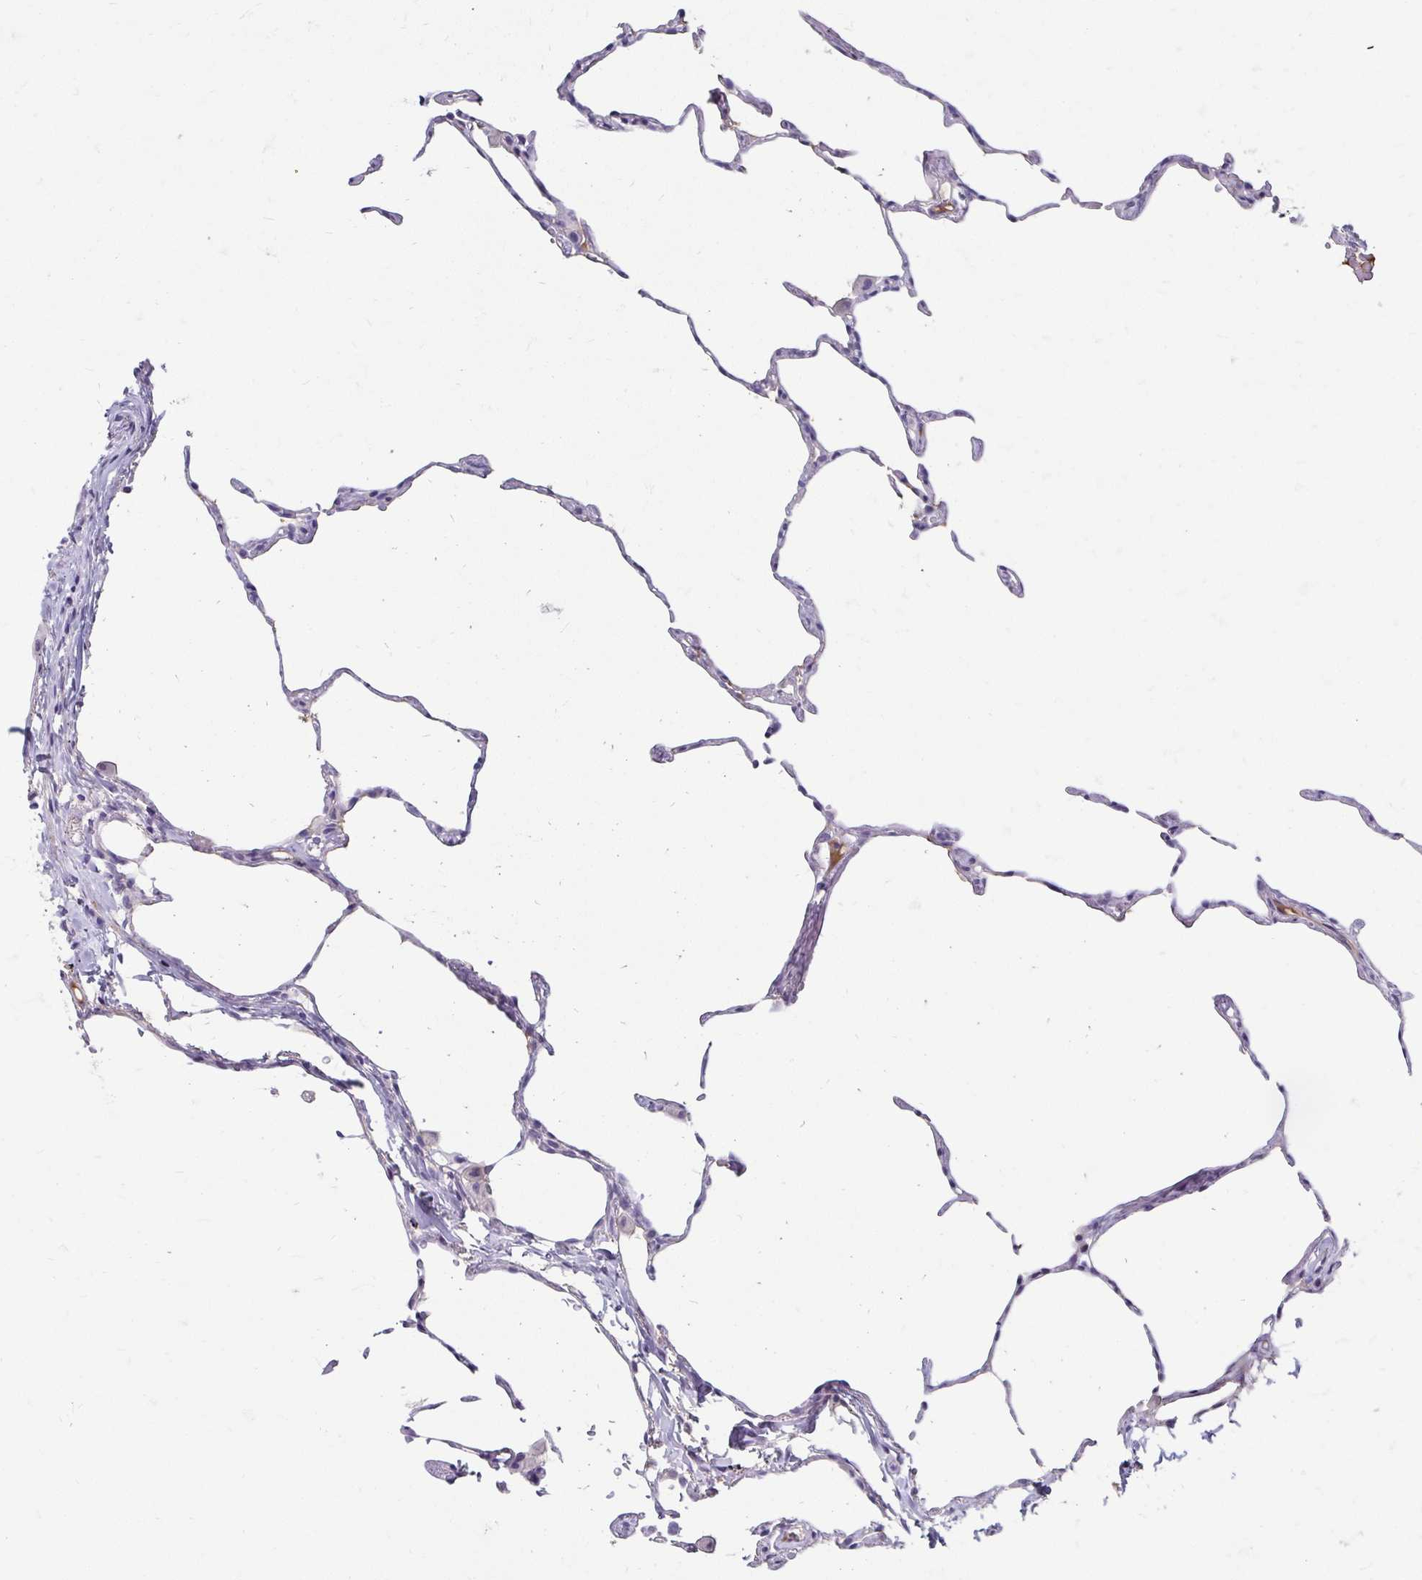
{"staining": {"intensity": "negative", "quantity": "none", "location": "none"}, "tissue": "lung", "cell_type": "Alveolar cells", "image_type": "normal", "snomed": [{"axis": "morphology", "description": "Normal tissue, NOS"}, {"axis": "topography", "description": "Lung"}], "caption": "Histopathology image shows no significant protein staining in alveolar cells of benign lung. (Stains: DAB (3,3'-diaminobenzidine) IHC with hematoxylin counter stain, Microscopy: brightfield microscopy at high magnification).", "gene": "SCG3", "patient": {"sex": "female", "age": 57}}